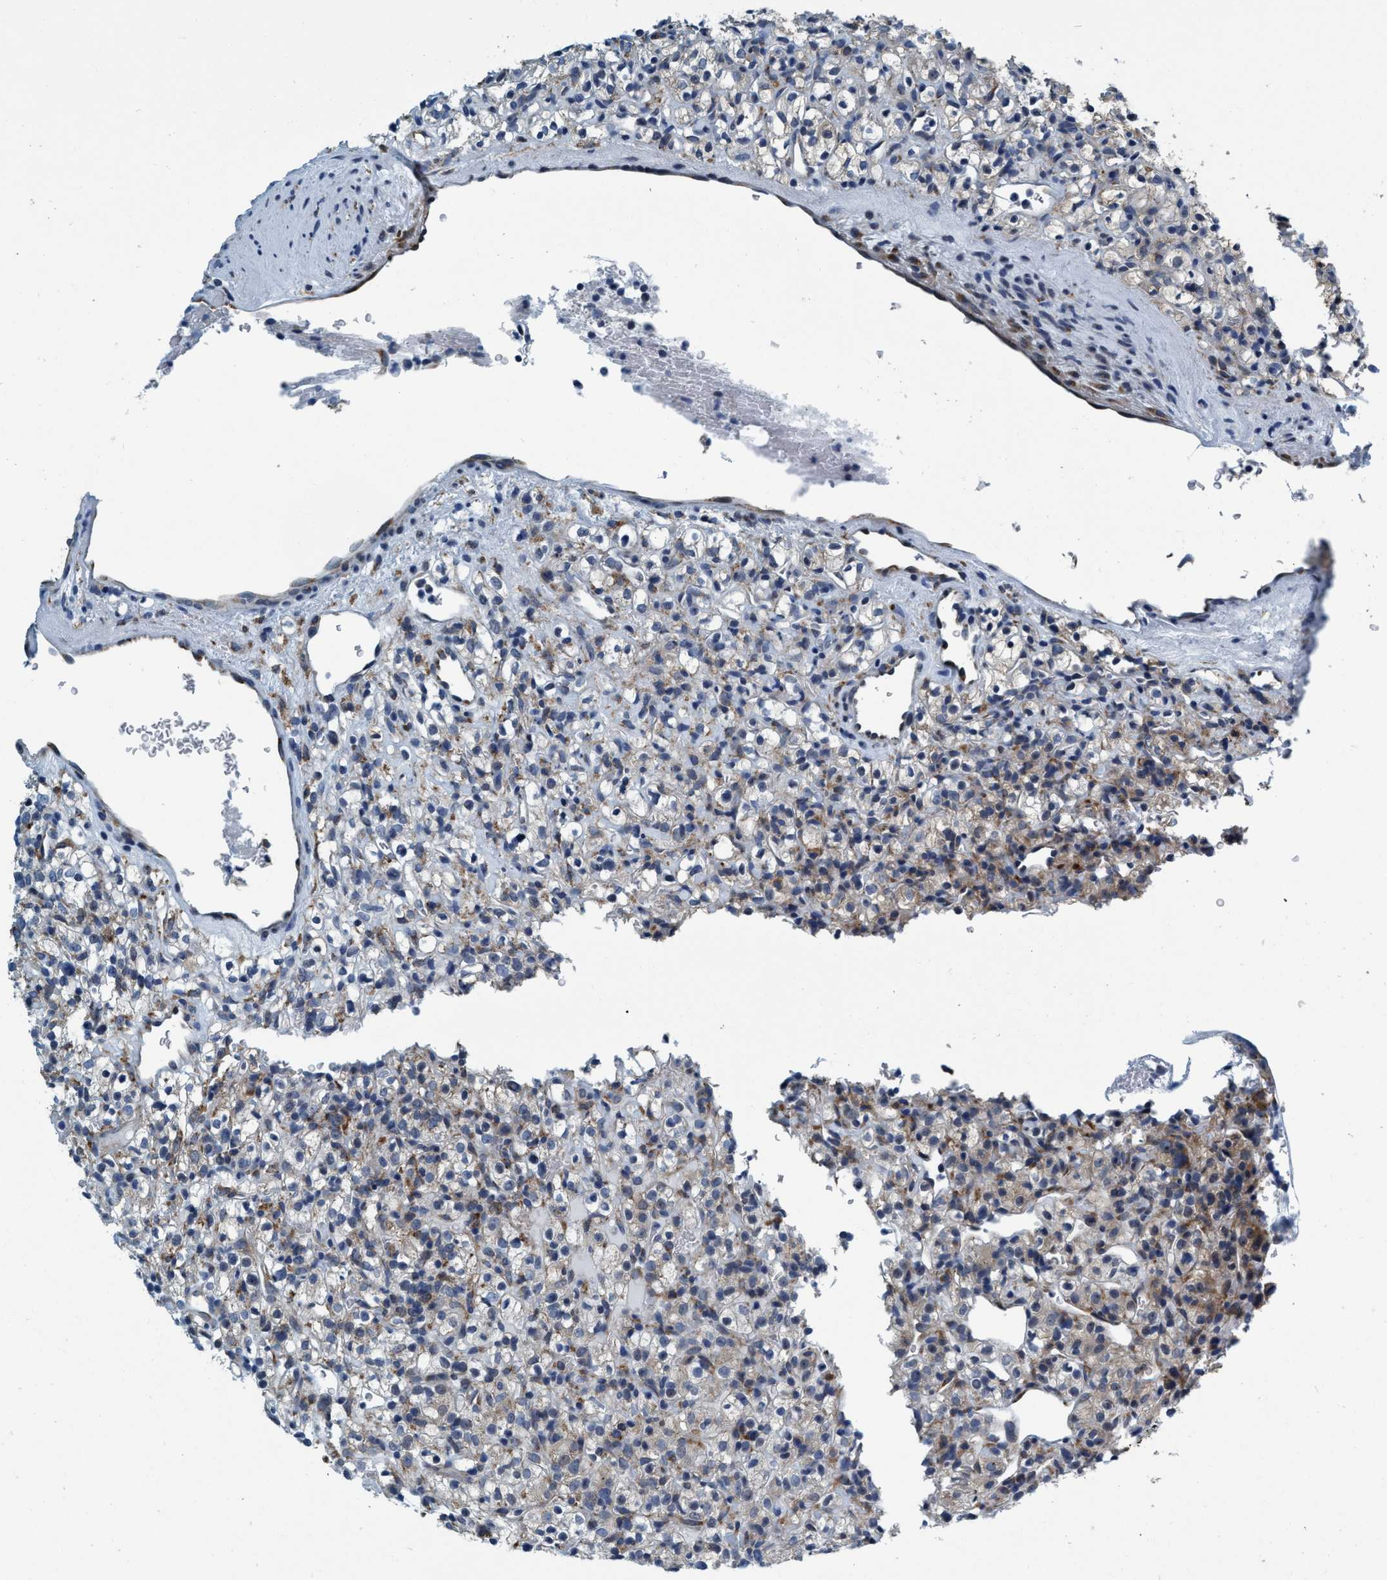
{"staining": {"intensity": "moderate", "quantity": "<25%", "location": "cytoplasmic/membranous"}, "tissue": "renal cancer", "cell_type": "Tumor cells", "image_type": "cancer", "snomed": [{"axis": "morphology", "description": "Normal tissue, NOS"}, {"axis": "morphology", "description": "Adenocarcinoma, NOS"}, {"axis": "topography", "description": "Kidney"}], "caption": "The image exhibits immunohistochemical staining of adenocarcinoma (renal). There is moderate cytoplasmic/membranous expression is appreciated in approximately <25% of tumor cells. The protein of interest is shown in brown color, while the nuclei are stained blue.", "gene": "ARMC9", "patient": {"sex": "female", "age": 72}}